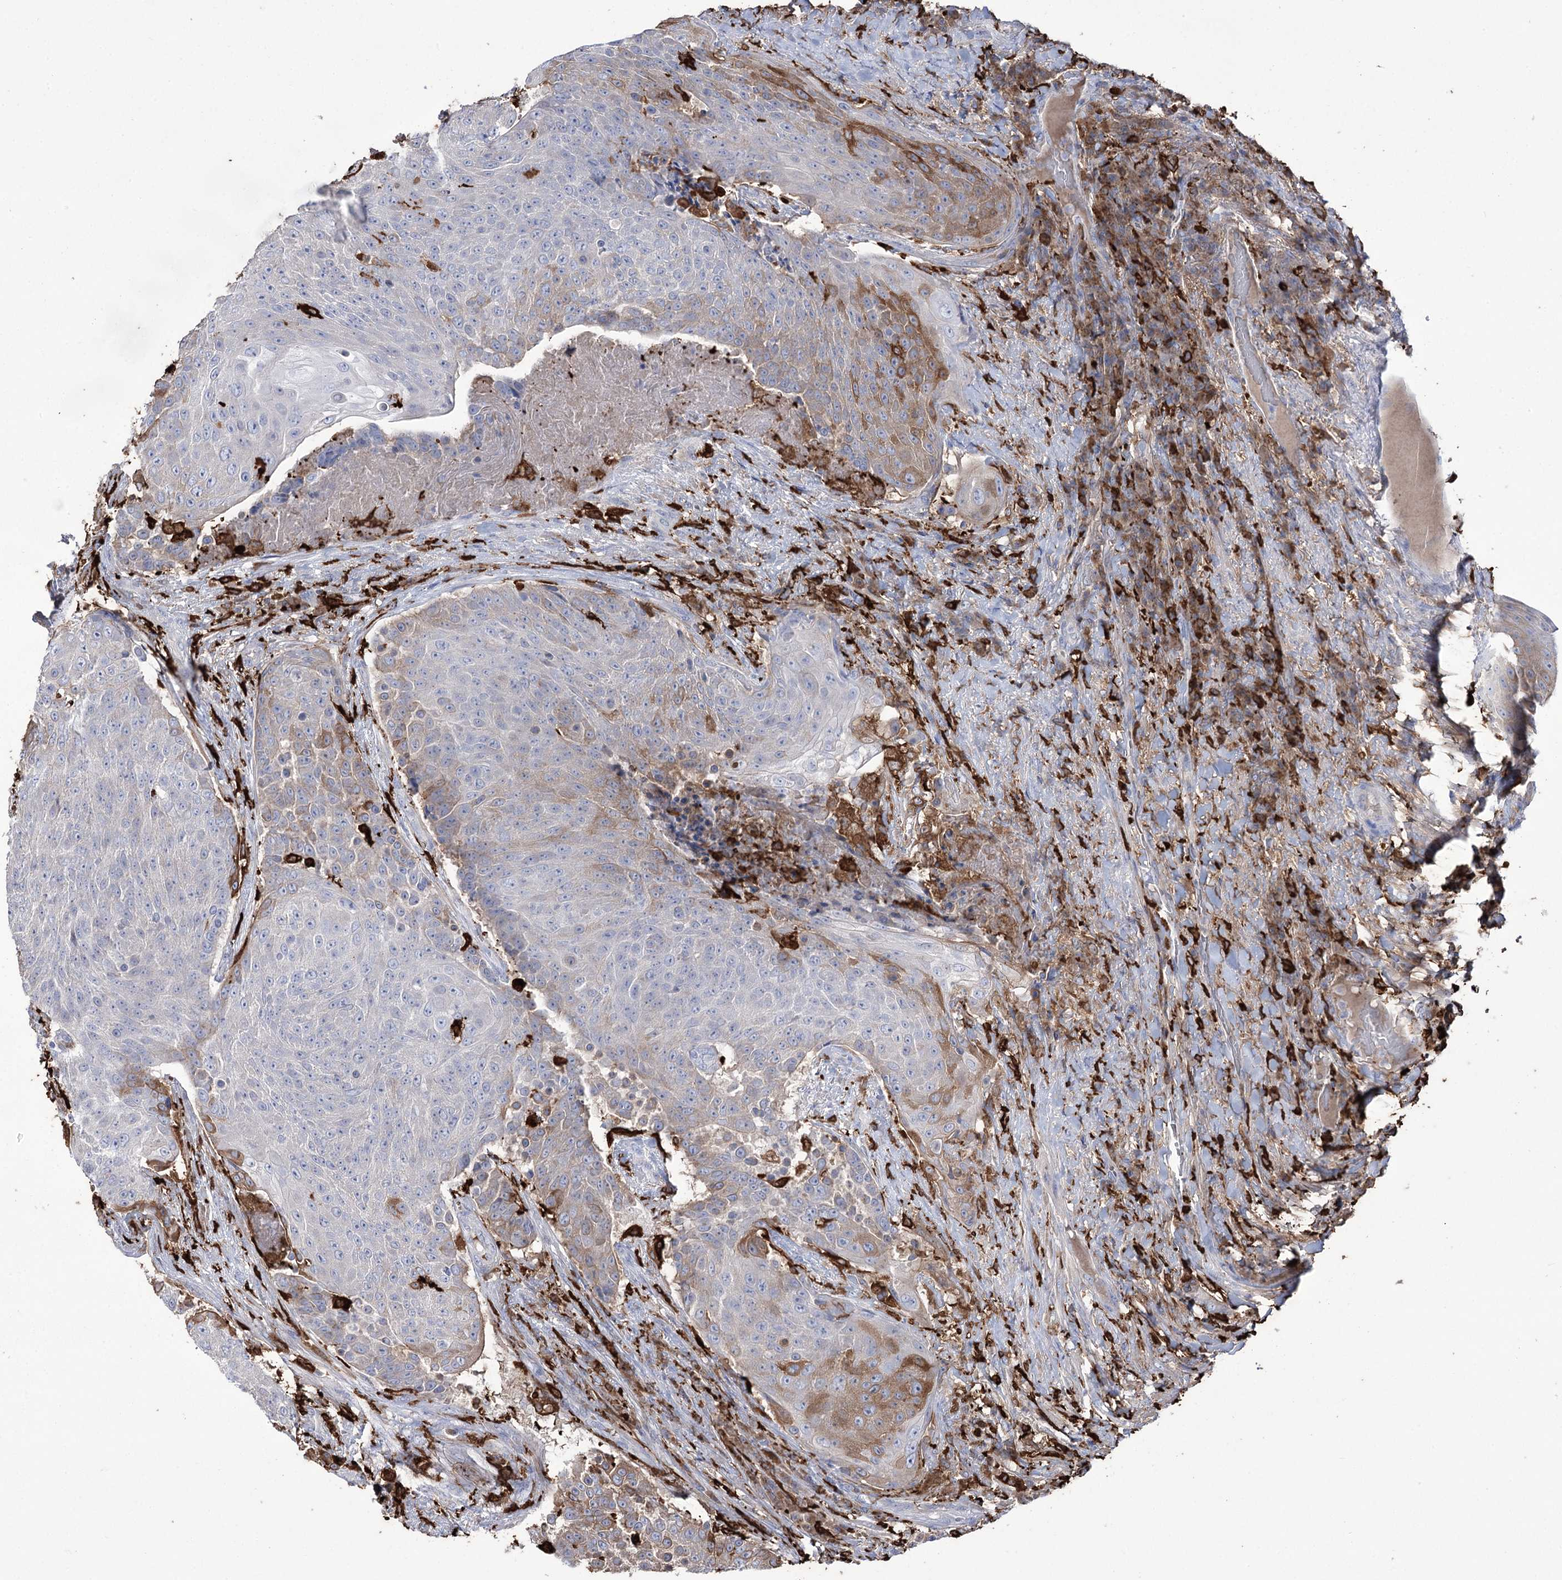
{"staining": {"intensity": "moderate", "quantity": "<25%", "location": "cytoplasmic/membranous"}, "tissue": "urothelial cancer", "cell_type": "Tumor cells", "image_type": "cancer", "snomed": [{"axis": "morphology", "description": "Urothelial carcinoma, High grade"}, {"axis": "topography", "description": "Urinary bladder"}], "caption": "Immunohistochemical staining of urothelial carcinoma (high-grade) reveals moderate cytoplasmic/membranous protein staining in approximately <25% of tumor cells. (IHC, brightfield microscopy, high magnification).", "gene": "ZNF622", "patient": {"sex": "female", "age": 63}}